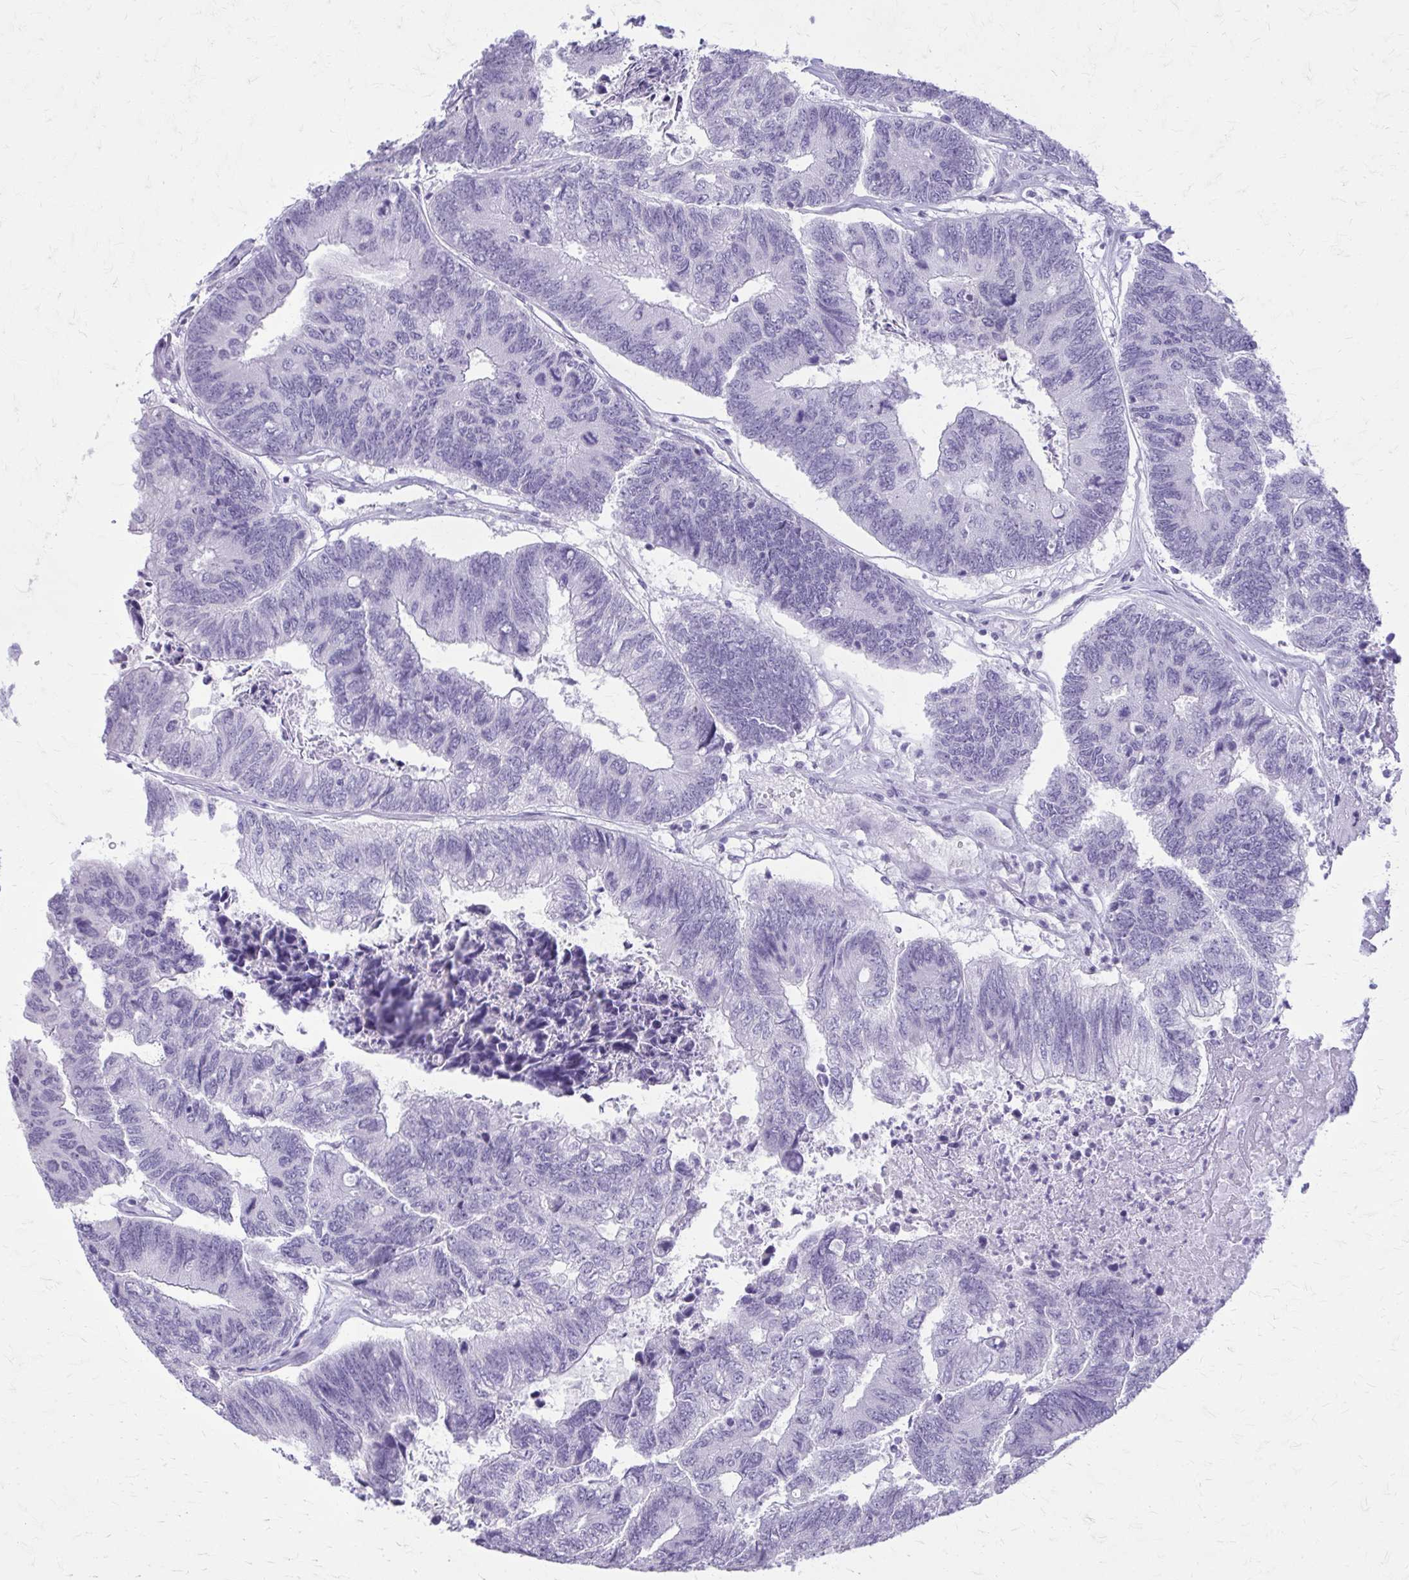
{"staining": {"intensity": "negative", "quantity": "none", "location": "none"}, "tissue": "colorectal cancer", "cell_type": "Tumor cells", "image_type": "cancer", "snomed": [{"axis": "morphology", "description": "Adenocarcinoma, NOS"}, {"axis": "topography", "description": "Colon"}], "caption": "Photomicrograph shows no significant protein expression in tumor cells of colorectal adenocarcinoma. The staining was performed using DAB (3,3'-diaminobenzidine) to visualize the protein expression in brown, while the nuclei were stained in blue with hematoxylin (Magnification: 20x).", "gene": "KRT5", "patient": {"sex": "female", "age": 67}}